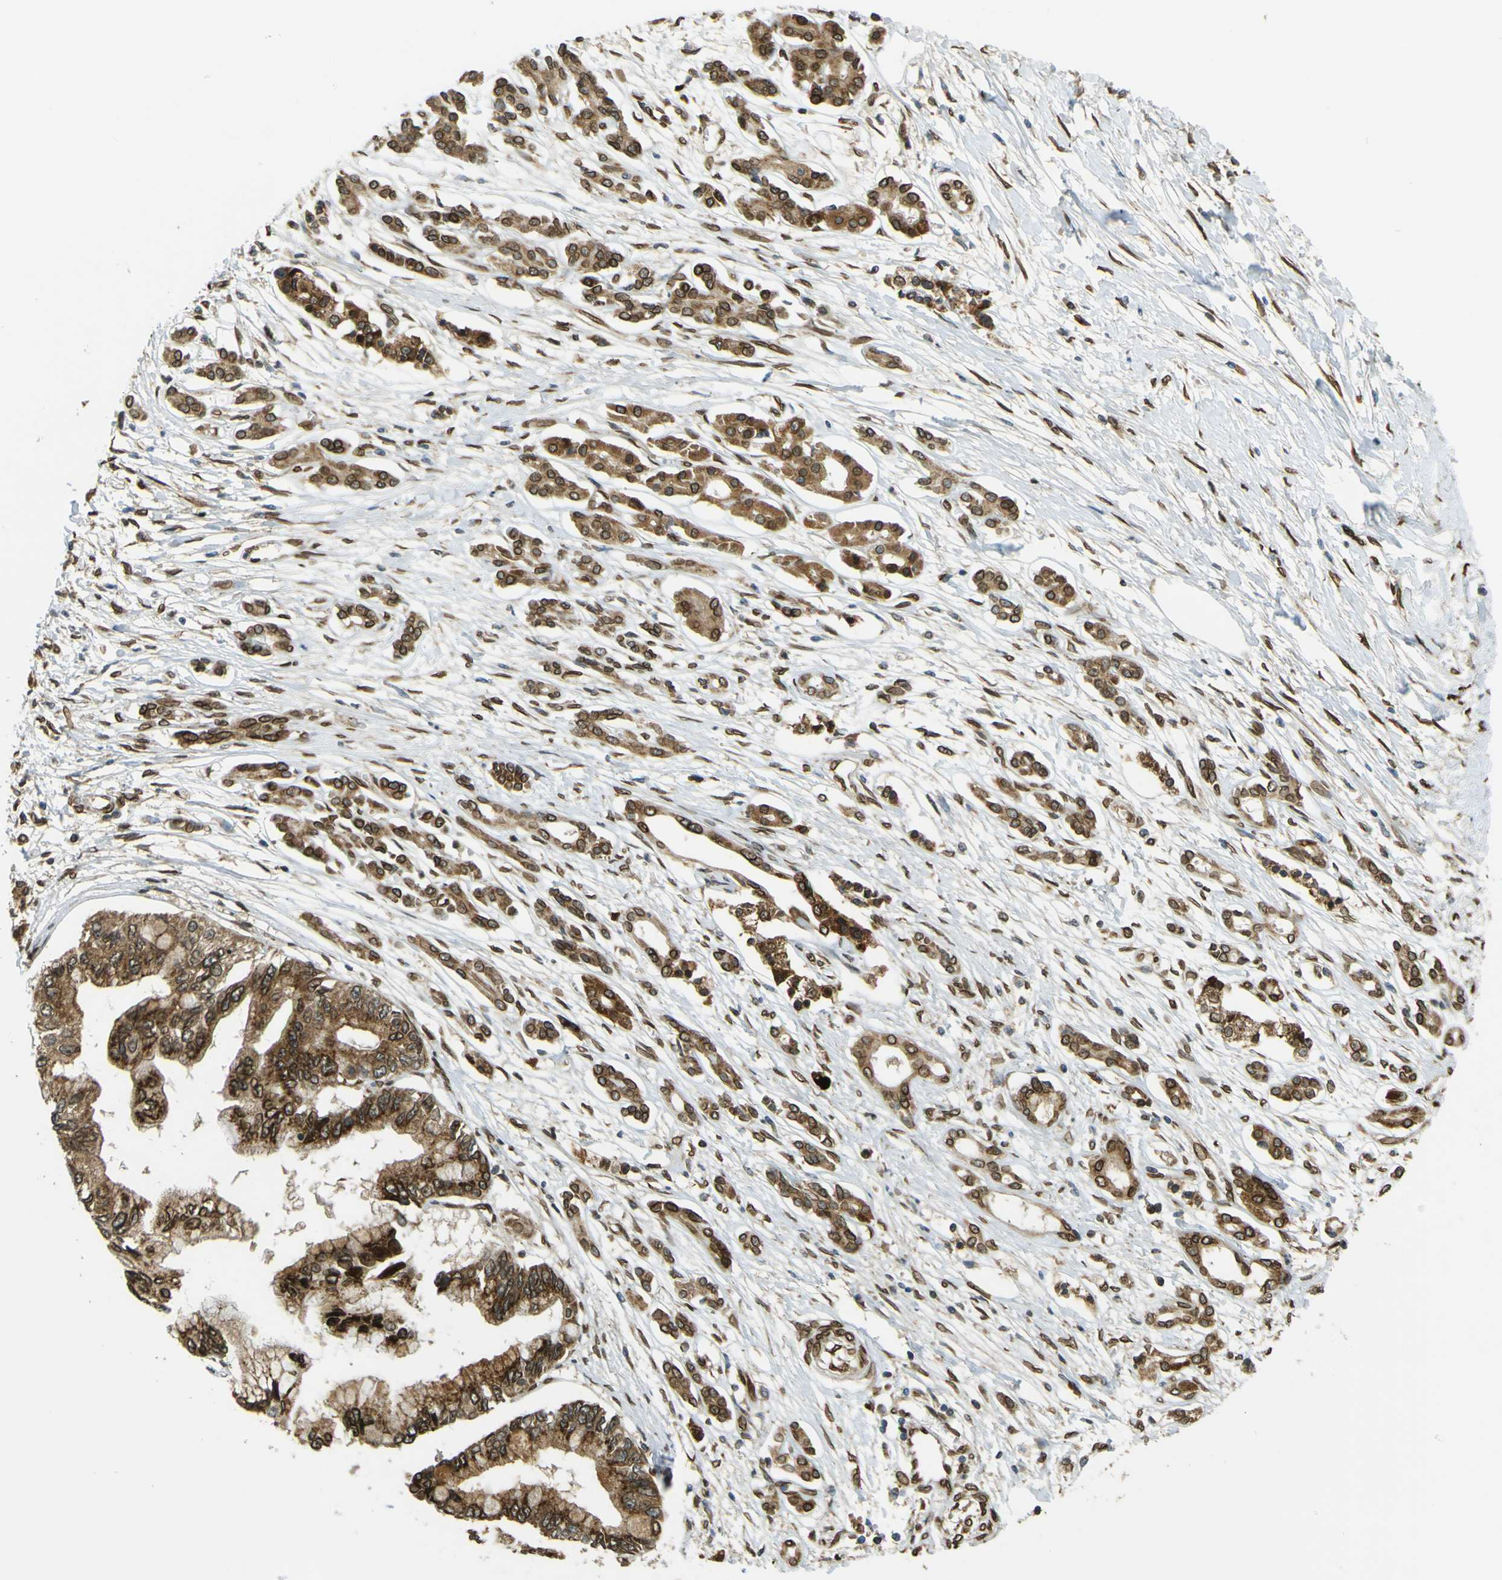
{"staining": {"intensity": "strong", "quantity": ">75%", "location": "cytoplasmic/membranous,nuclear"}, "tissue": "pancreatic cancer", "cell_type": "Tumor cells", "image_type": "cancer", "snomed": [{"axis": "morphology", "description": "Adenocarcinoma, NOS"}, {"axis": "topography", "description": "Pancreas"}], "caption": "The histopathology image displays staining of pancreatic cancer (adenocarcinoma), revealing strong cytoplasmic/membranous and nuclear protein positivity (brown color) within tumor cells. The protein is stained brown, and the nuclei are stained in blue (DAB IHC with brightfield microscopy, high magnification).", "gene": "GALNT1", "patient": {"sex": "male", "age": 56}}